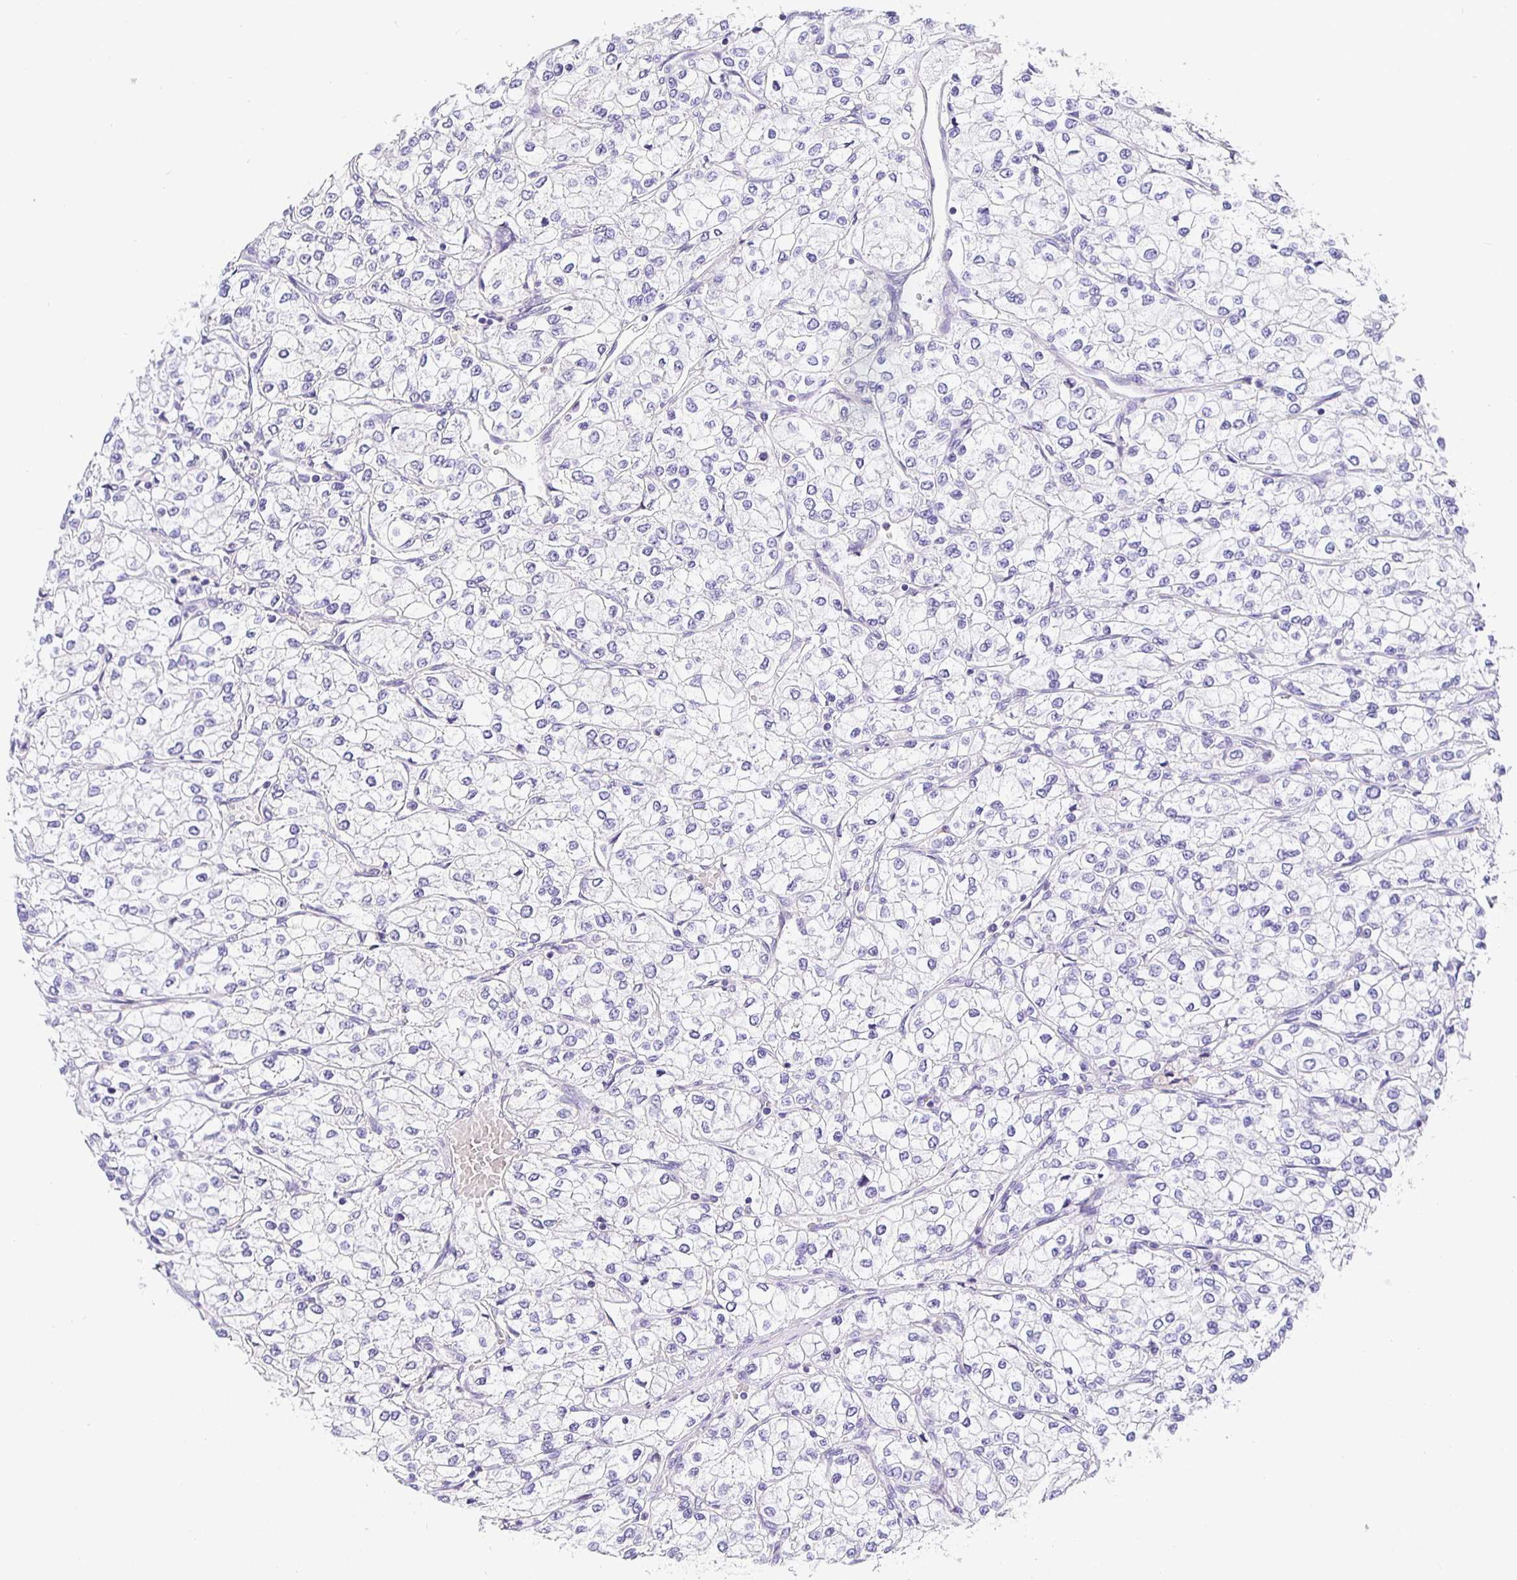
{"staining": {"intensity": "negative", "quantity": "none", "location": "none"}, "tissue": "renal cancer", "cell_type": "Tumor cells", "image_type": "cancer", "snomed": [{"axis": "morphology", "description": "Adenocarcinoma, NOS"}, {"axis": "topography", "description": "Kidney"}], "caption": "A photomicrograph of adenocarcinoma (renal) stained for a protein shows no brown staining in tumor cells. (Brightfield microscopy of DAB (3,3'-diaminobenzidine) IHC at high magnification).", "gene": "OPALIN", "patient": {"sex": "male", "age": 80}}